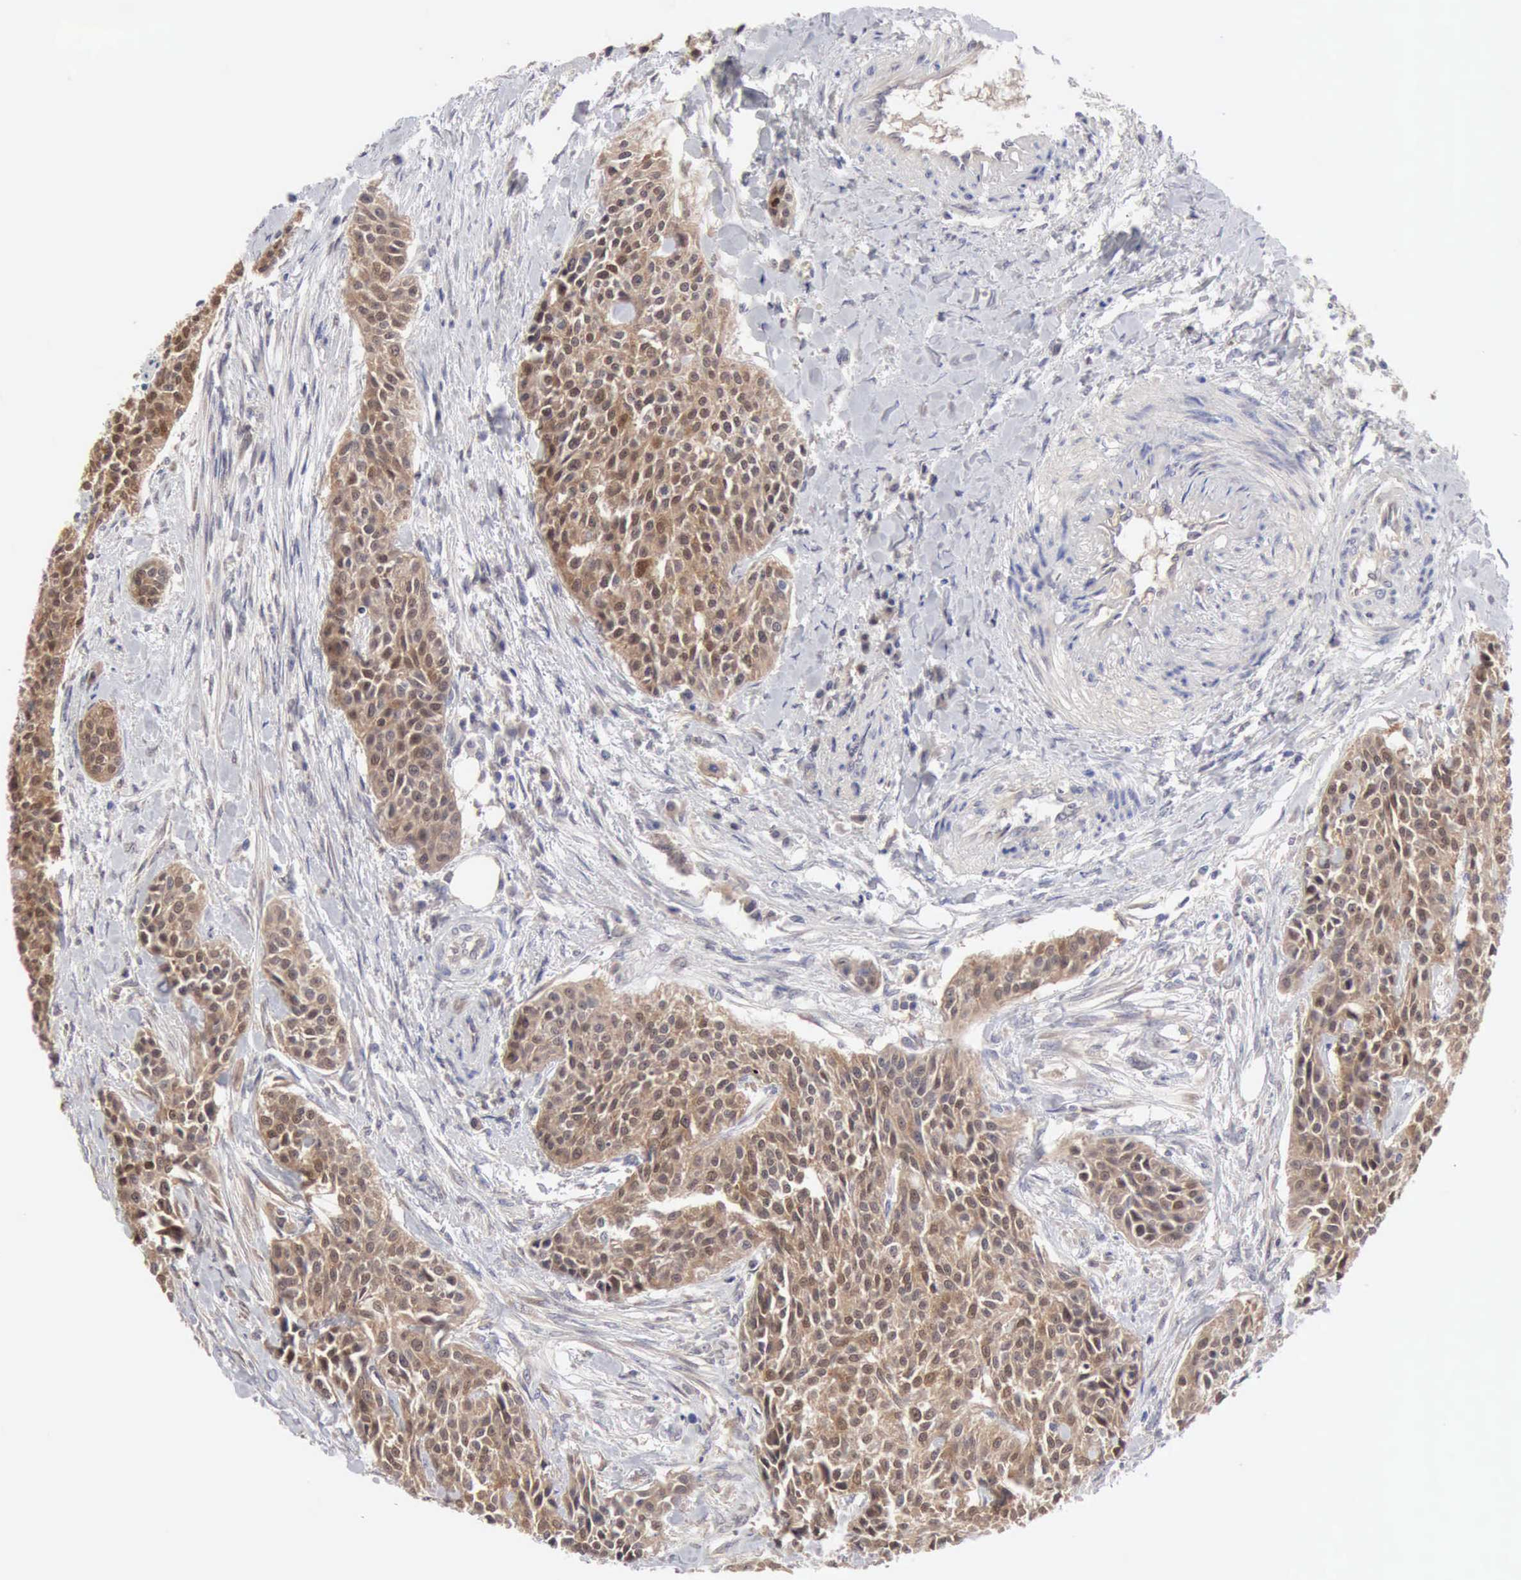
{"staining": {"intensity": "moderate", "quantity": ">75%", "location": "cytoplasmic/membranous"}, "tissue": "urothelial cancer", "cell_type": "Tumor cells", "image_type": "cancer", "snomed": [{"axis": "morphology", "description": "Urothelial carcinoma, High grade"}, {"axis": "topography", "description": "Urinary bladder"}], "caption": "Immunohistochemistry histopathology image of urothelial carcinoma (high-grade) stained for a protein (brown), which exhibits medium levels of moderate cytoplasmic/membranous positivity in approximately >75% of tumor cells.", "gene": "PTGR2", "patient": {"sex": "male", "age": 56}}